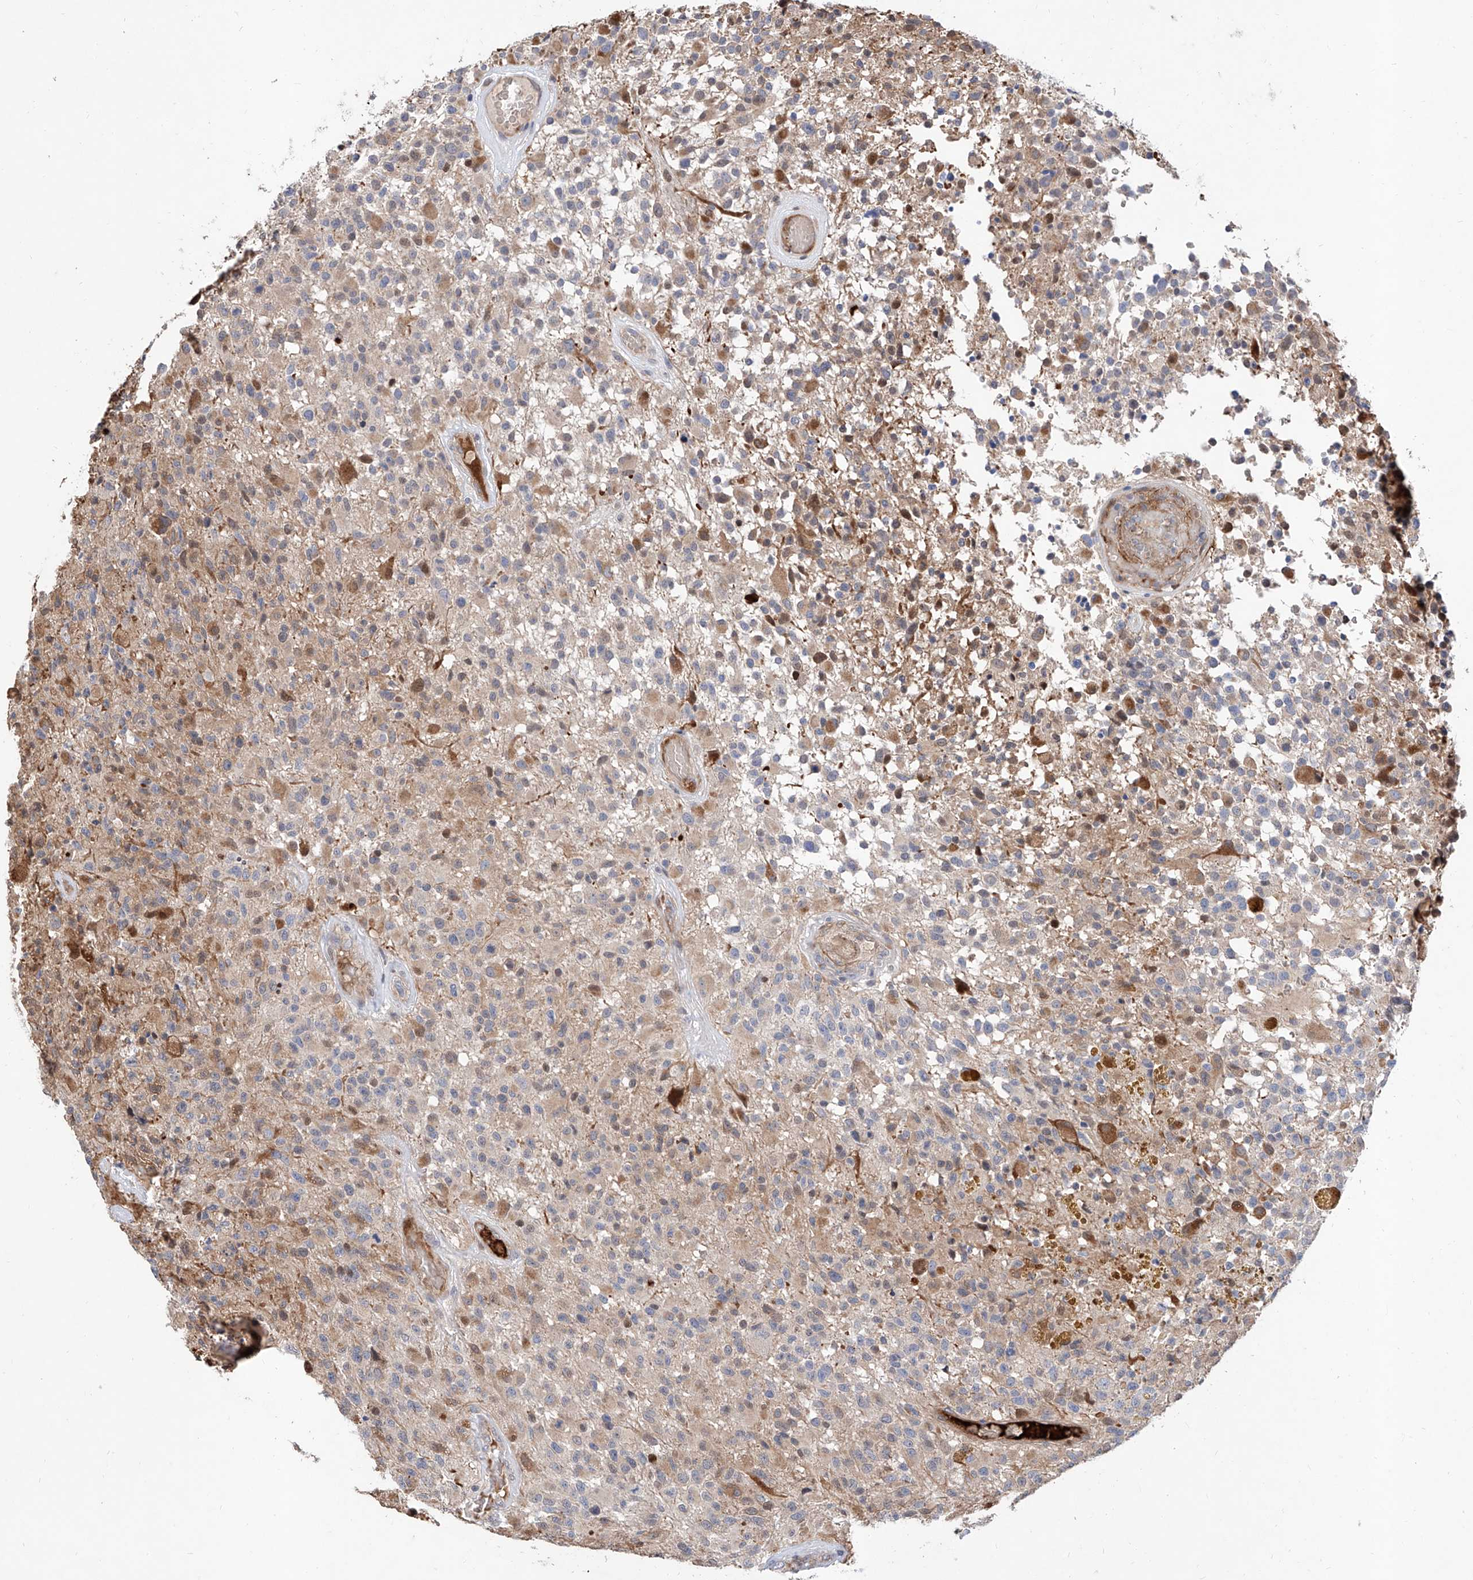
{"staining": {"intensity": "negative", "quantity": "none", "location": "none"}, "tissue": "glioma", "cell_type": "Tumor cells", "image_type": "cancer", "snomed": [{"axis": "morphology", "description": "Glioma, malignant, High grade"}, {"axis": "morphology", "description": "Glioblastoma, NOS"}, {"axis": "topography", "description": "Brain"}], "caption": "The histopathology image shows no significant staining in tumor cells of malignant glioma (high-grade).", "gene": "FUCA2", "patient": {"sex": "male", "age": 60}}